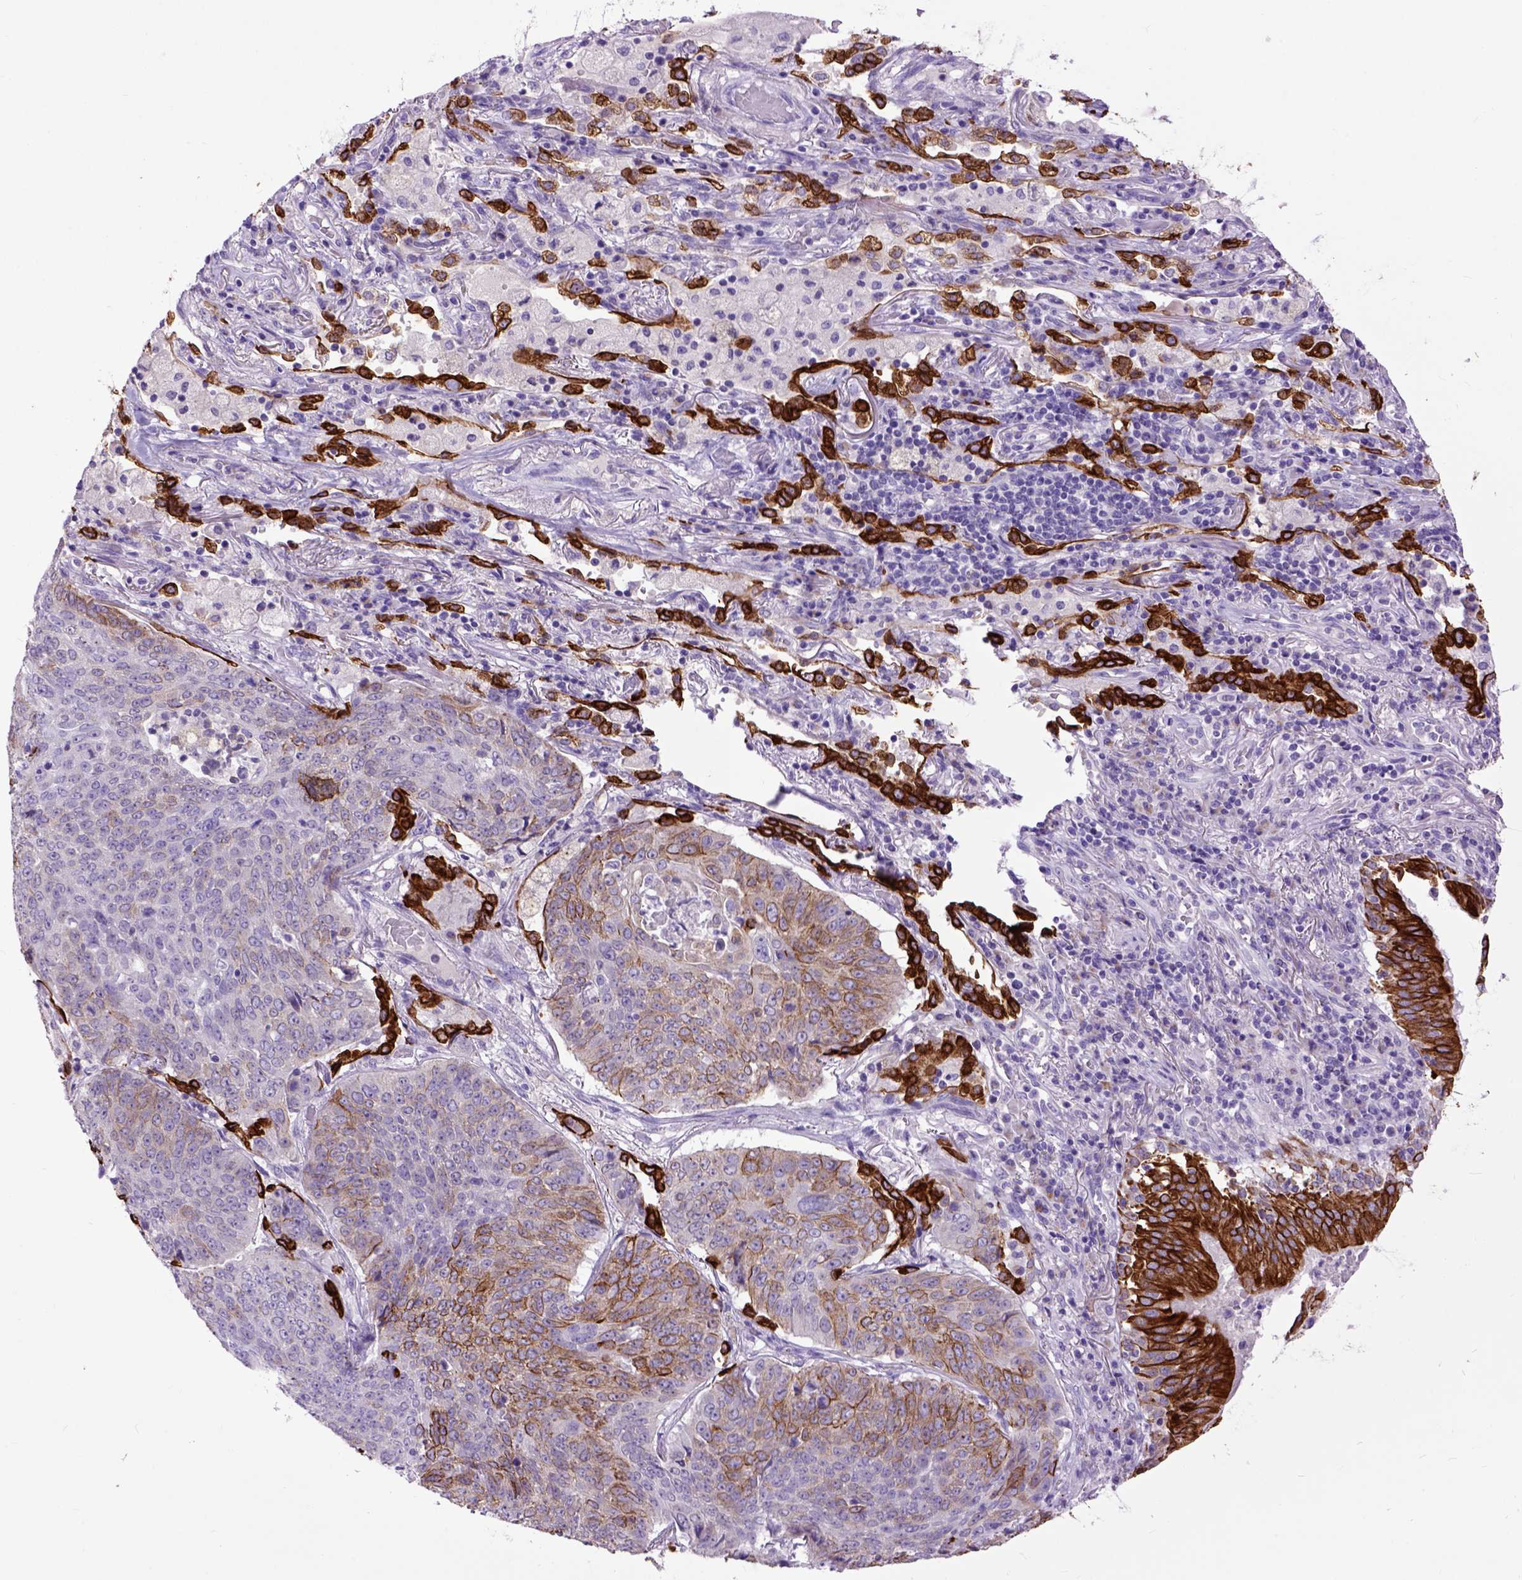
{"staining": {"intensity": "moderate", "quantity": "25%-75%", "location": "cytoplasmic/membranous"}, "tissue": "lung cancer", "cell_type": "Tumor cells", "image_type": "cancer", "snomed": [{"axis": "morphology", "description": "Normal tissue, NOS"}, {"axis": "morphology", "description": "Squamous cell carcinoma, NOS"}, {"axis": "topography", "description": "Bronchus"}, {"axis": "topography", "description": "Lung"}], "caption": "This photomicrograph demonstrates lung squamous cell carcinoma stained with IHC to label a protein in brown. The cytoplasmic/membranous of tumor cells show moderate positivity for the protein. Nuclei are counter-stained blue.", "gene": "RAB25", "patient": {"sex": "male", "age": 64}}